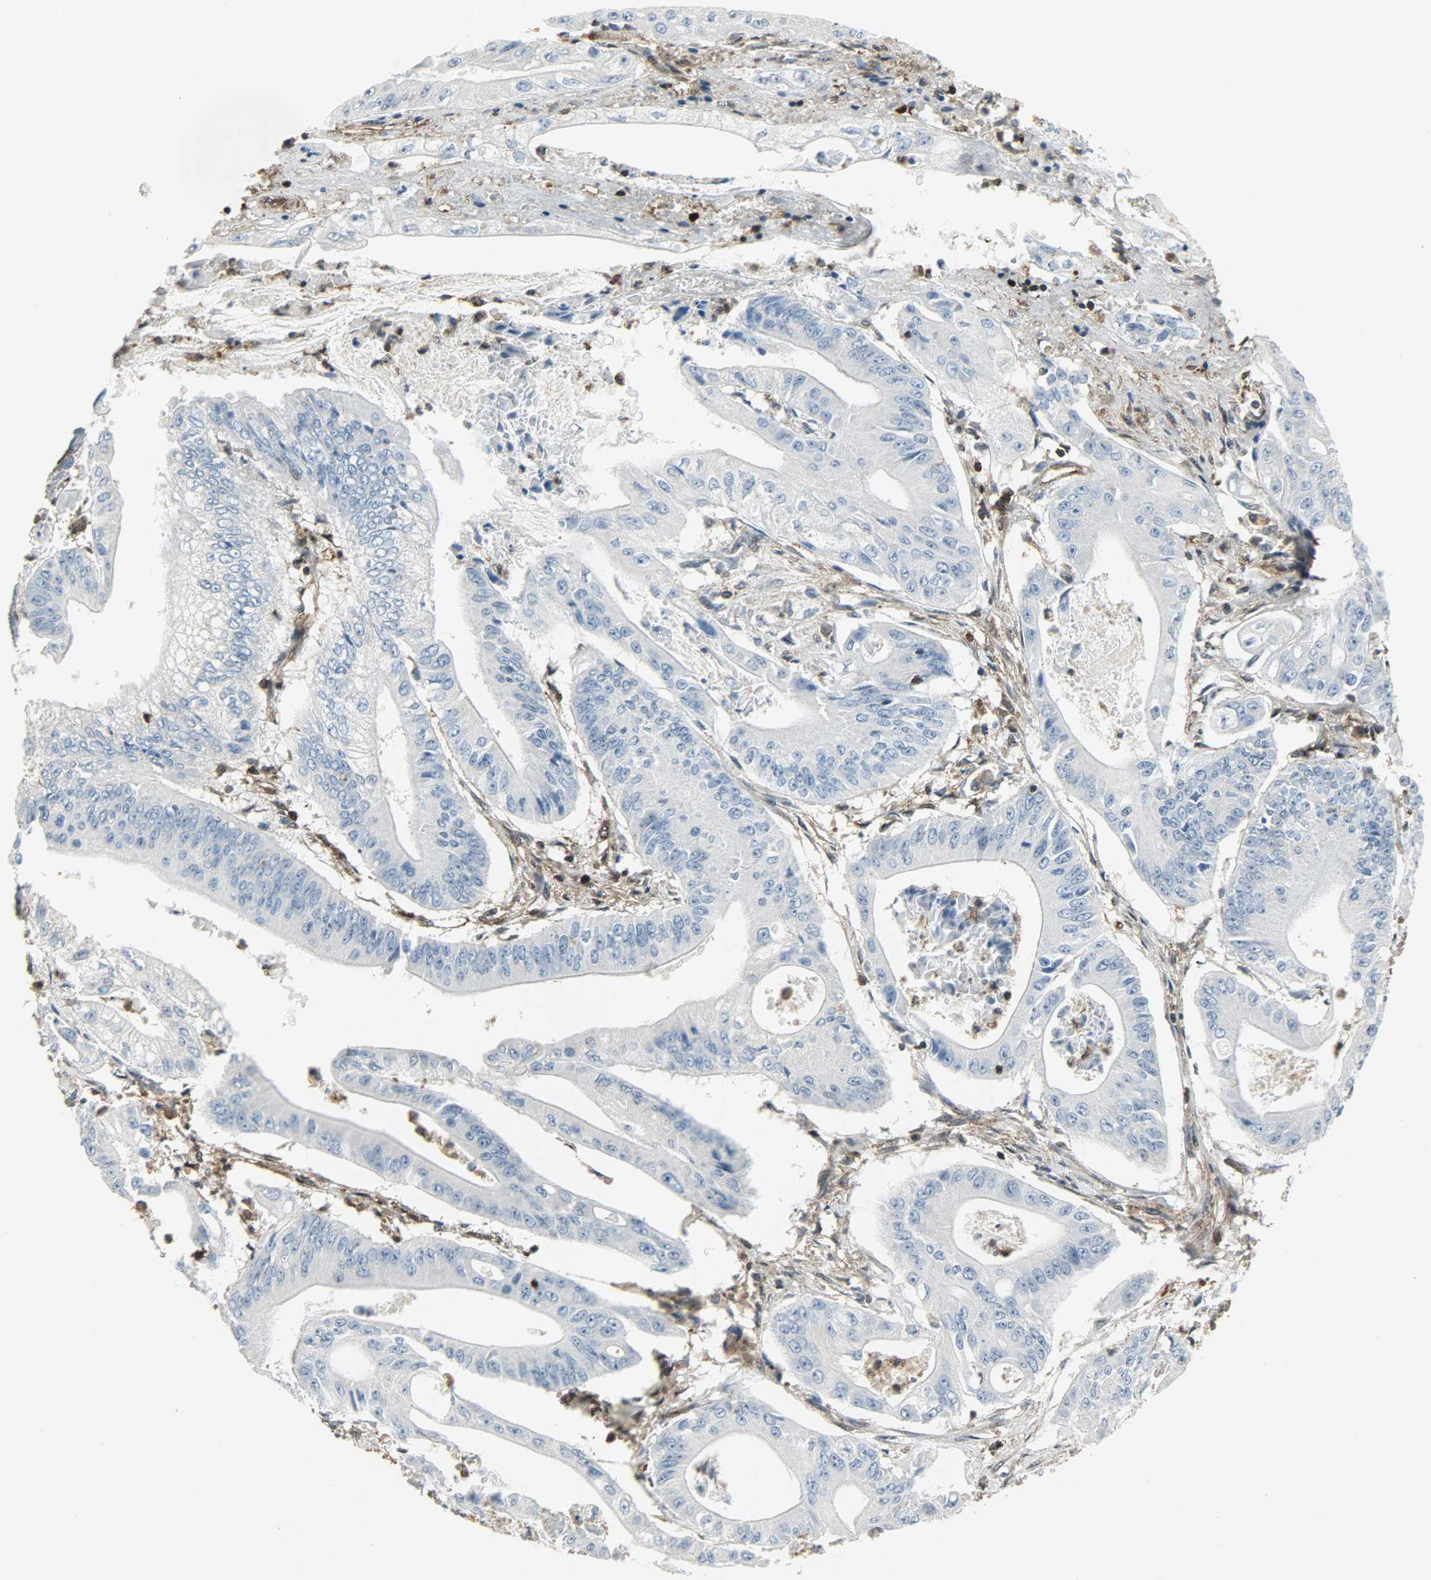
{"staining": {"intensity": "negative", "quantity": "none", "location": "none"}, "tissue": "pancreatic cancer", "cell_type": "Tumor cells", "image_type": "cancer", "snomed": [{"axis": "morphology", "description": "Normal tissue, NOS"}, {"axis": "topography", "description": "Lymph node"}], "caption": "An IHC histopathology image of pancreatic cancer is shown. There is no staining in tumor cells of pancreatic cancer.", "gene": "LDHB", "patient": {"sex": "male", "age": 62}}